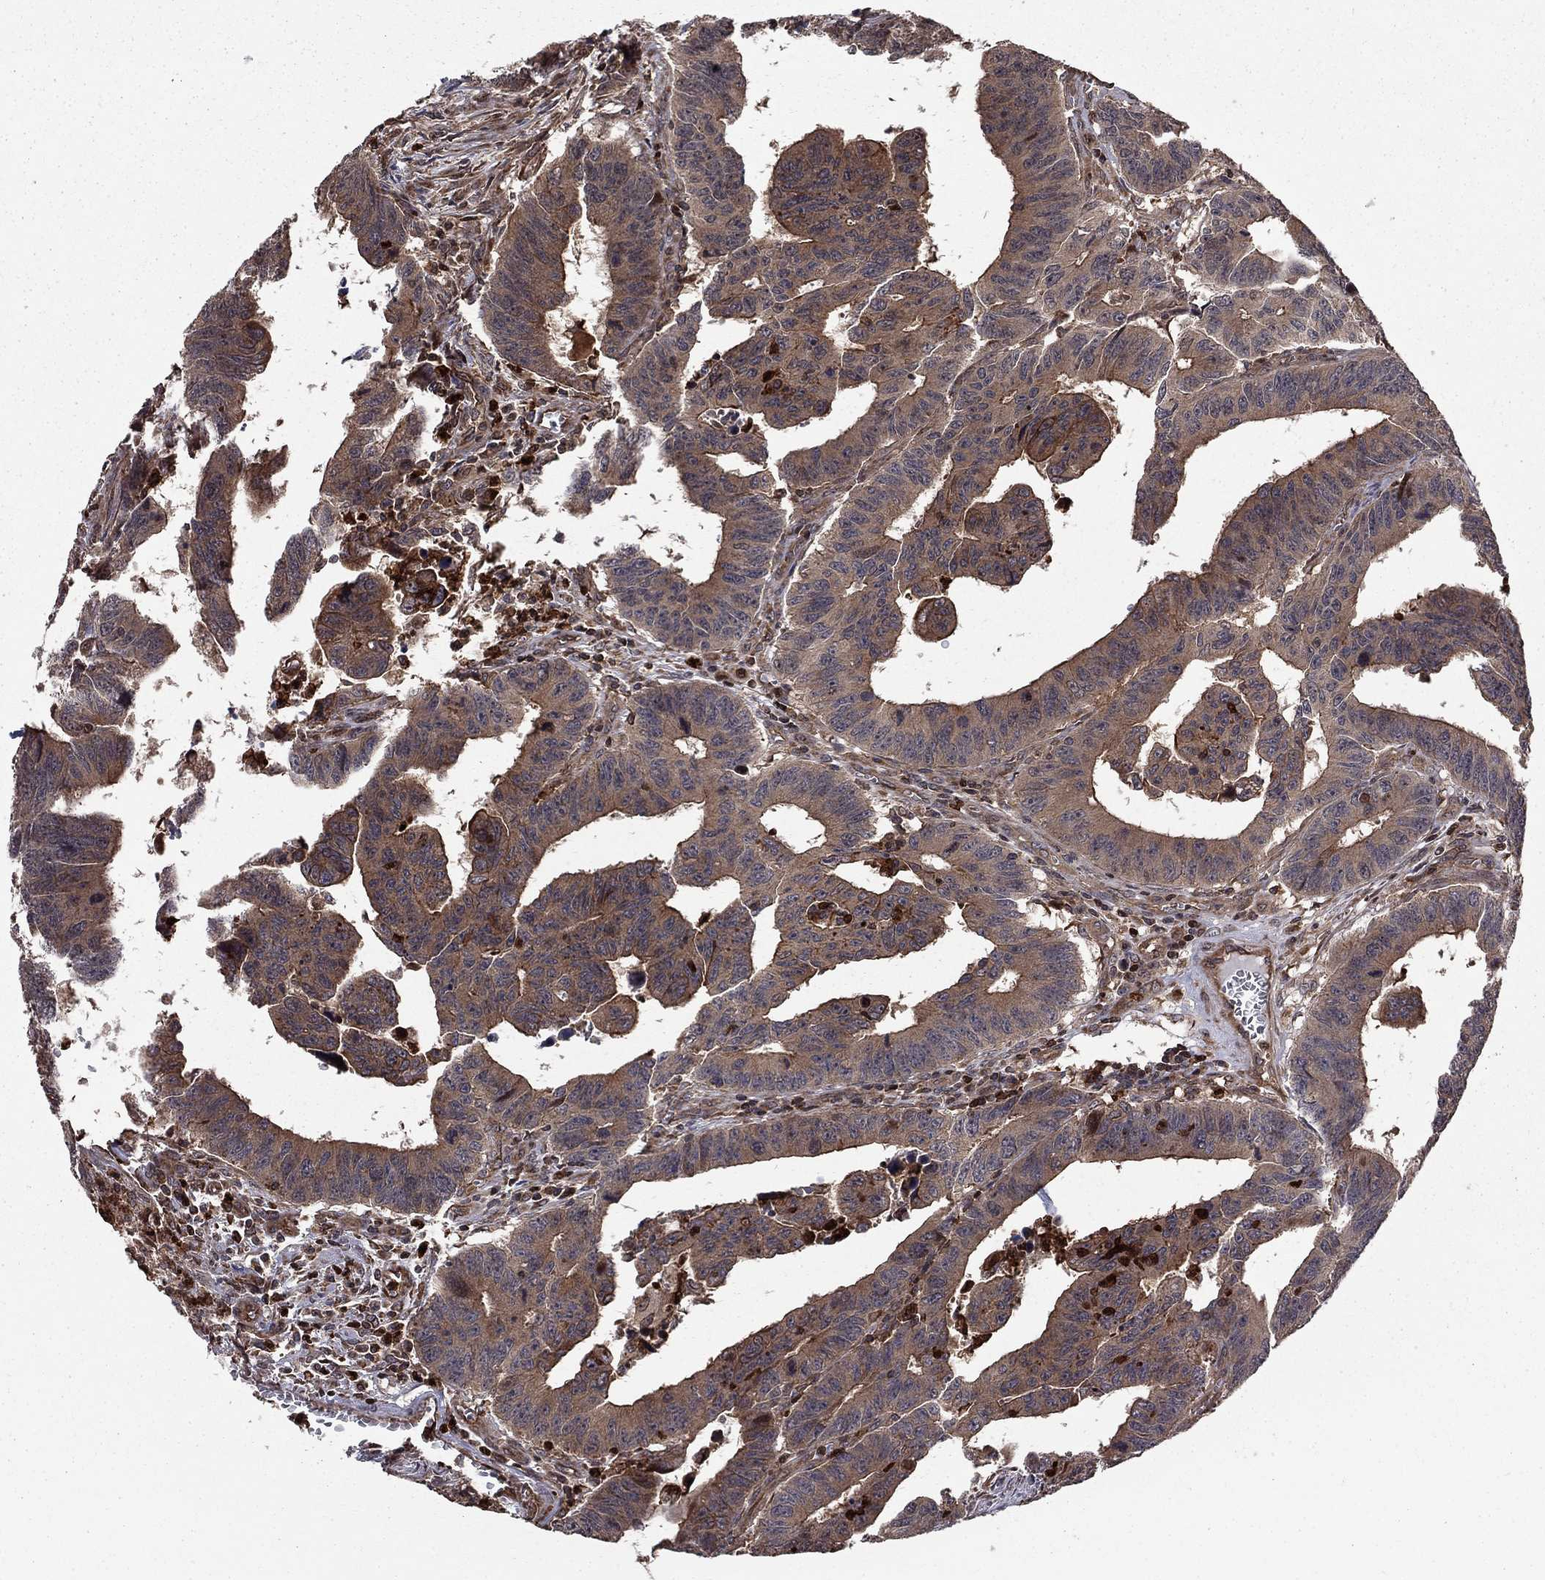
{"staining": {"intensity": "weak", "quantity": "<25%", "location": "cytoplasmic/membranous"}, "tissue": "colorectal cancer", "cell_type": "Tumor cells", "image_type": "cancer", "snomed": [{"axis": "morphology", "description": "Adenocarcinoma, NOS"}, {"axis": "topography", "description": "Appendix"}, {"axis": "topography", "description": "Colon"}, {"axis": "topography", "description": "Cecum"}, {"axis": "topography", "description": "Colon asc"}], "caption": "The micrograph displays no significant staining in tumor cells of colorectal cancer (adenocarcinoma). (IHC, brightfield microscopy, high magnification).", "gene": "GYG1", "patient": {"sex": "female", "age": 85}}